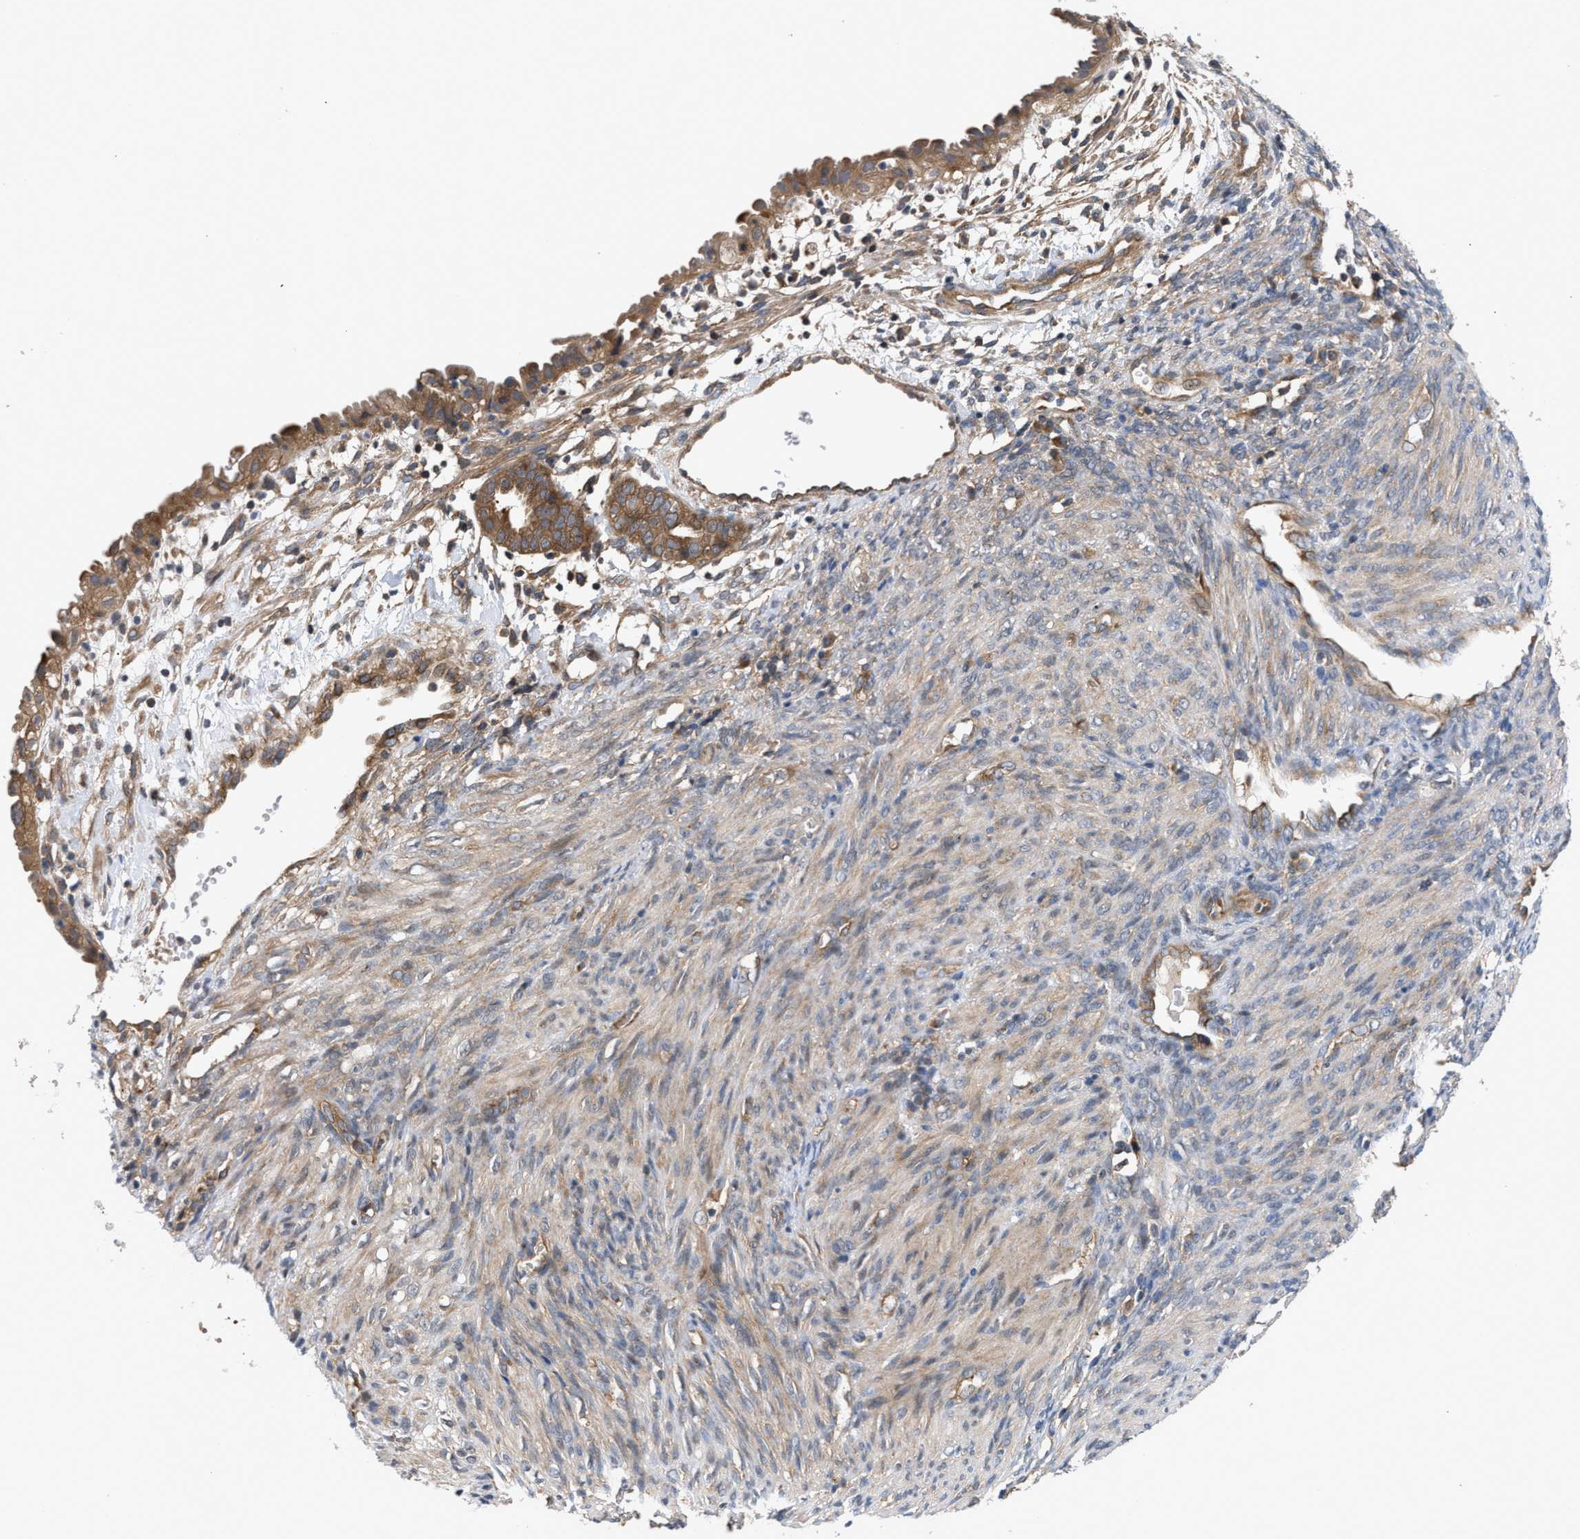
{"staining": {"intensity": "moderate", "quantity": ">75%", "location": "cytoplasmic/membranous"}, "tissue": "cervical cancer", "cell_type": "Tumor cells", "image_type": "cancer", "snomed": [{"axis": "morphology", "description": "Normal tissue, NOS"}, {"axis": "morphology", "description": "Adenocarcinoma, NOS"}, {"axis": "topography", "description": "Cervix"}, {"axis": "topography", "description": "Endometrium"}], "caption": "Protein staining of cervical adenocarcinoma tissue exhibits moderate cytoplasmic/membranous staining in approximately >75% of tumor cells. The staining was performed using DAB to visualize the protein expression in brown, while the nuclei were stained in blue with hematoxylin (Magnification: 20x).", "gene": "LAPTM4B", "patient": {"sex": "female", "age": 86}}